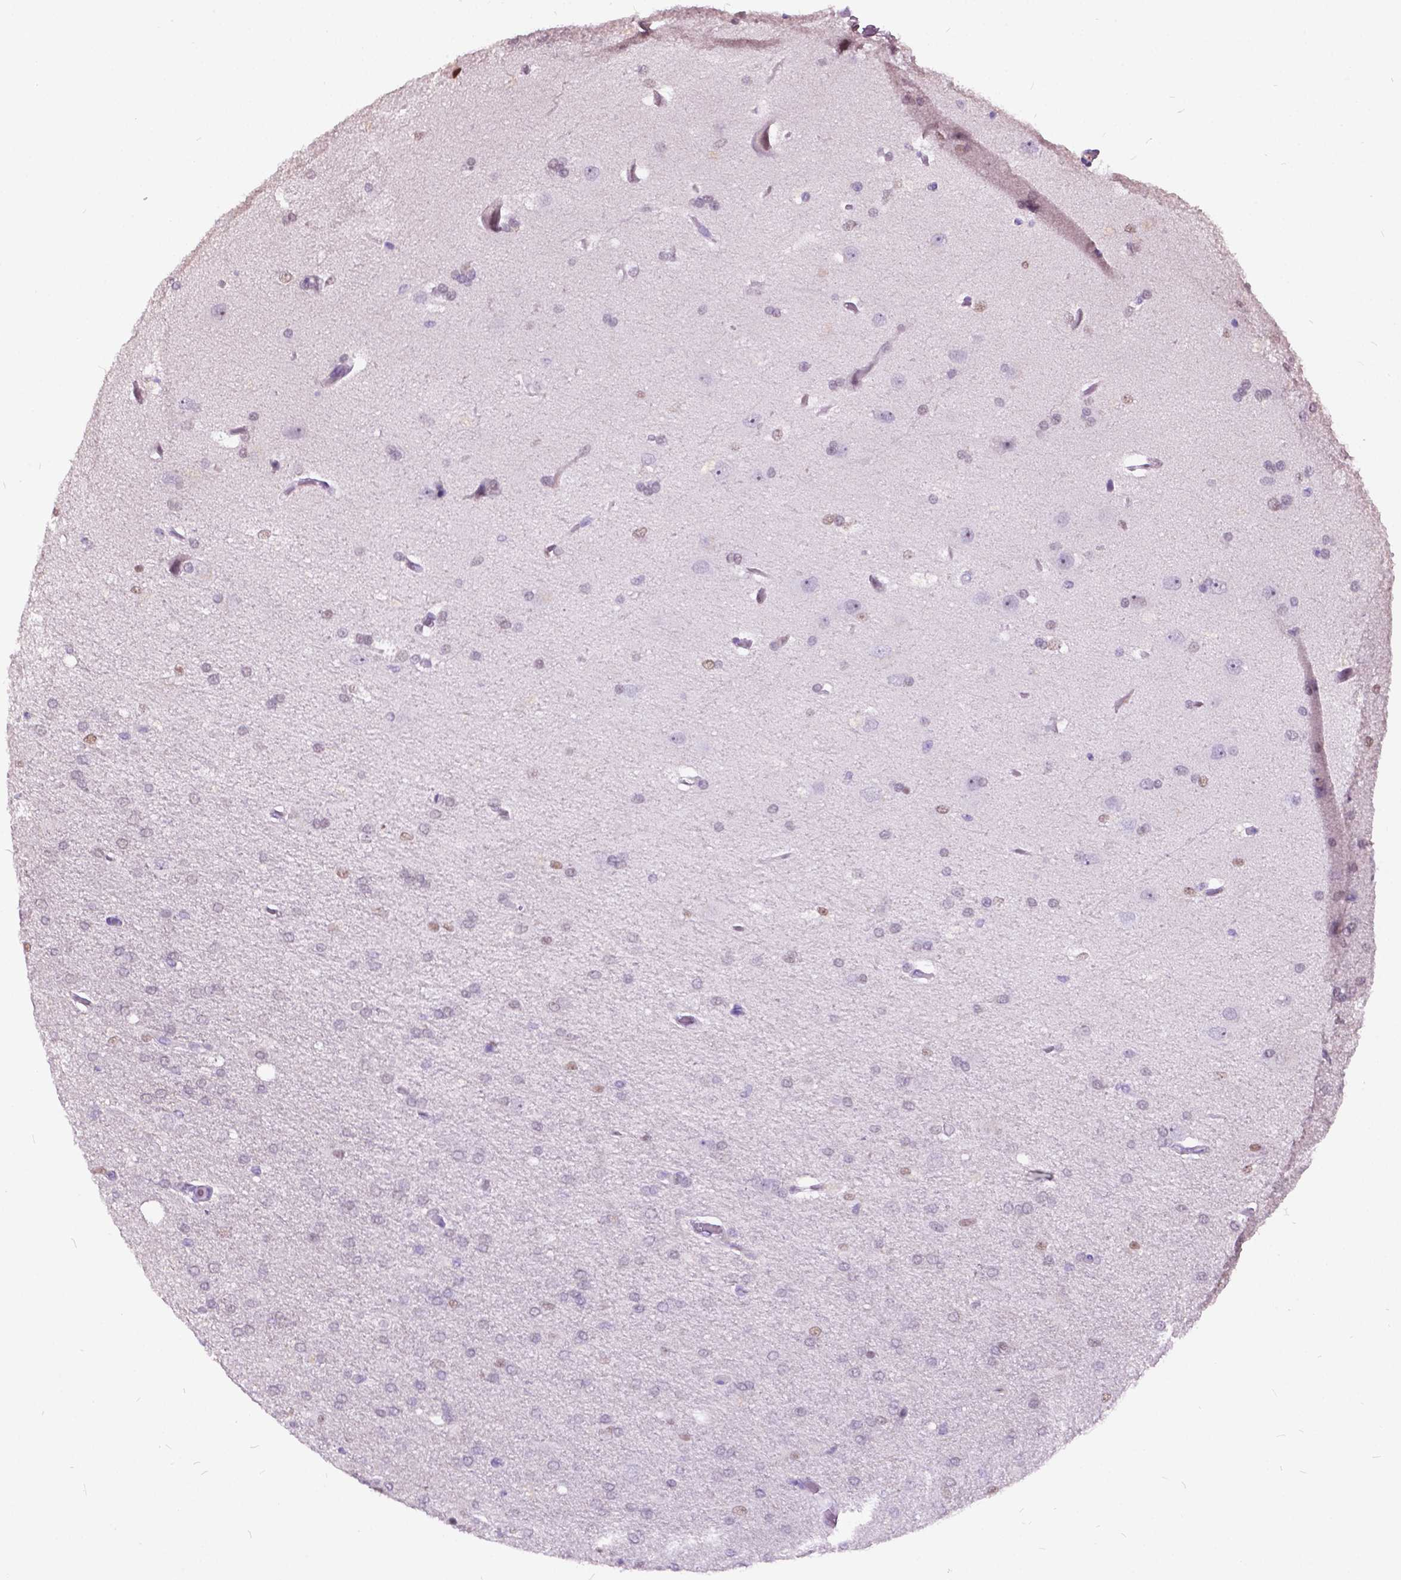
{"staining": {"intensity": "weak", "quantity": "<25%", "location": "nuclear"}, "tissue": "glioma", "cell_type": "Tumor cells", "image_type": "cancer", "snomed": [{"axis": "morphology", "description": "Glioma, malignant, High grade"}, {"axis": "topography", "description": "Cerebral cortex"}], "caption": "Immunohistochemistry of human malignant glioma (high-grade) displays no staining in tumor cells.", "gene": "DPF3", "patient": {"sex": "male", "age": 70}}